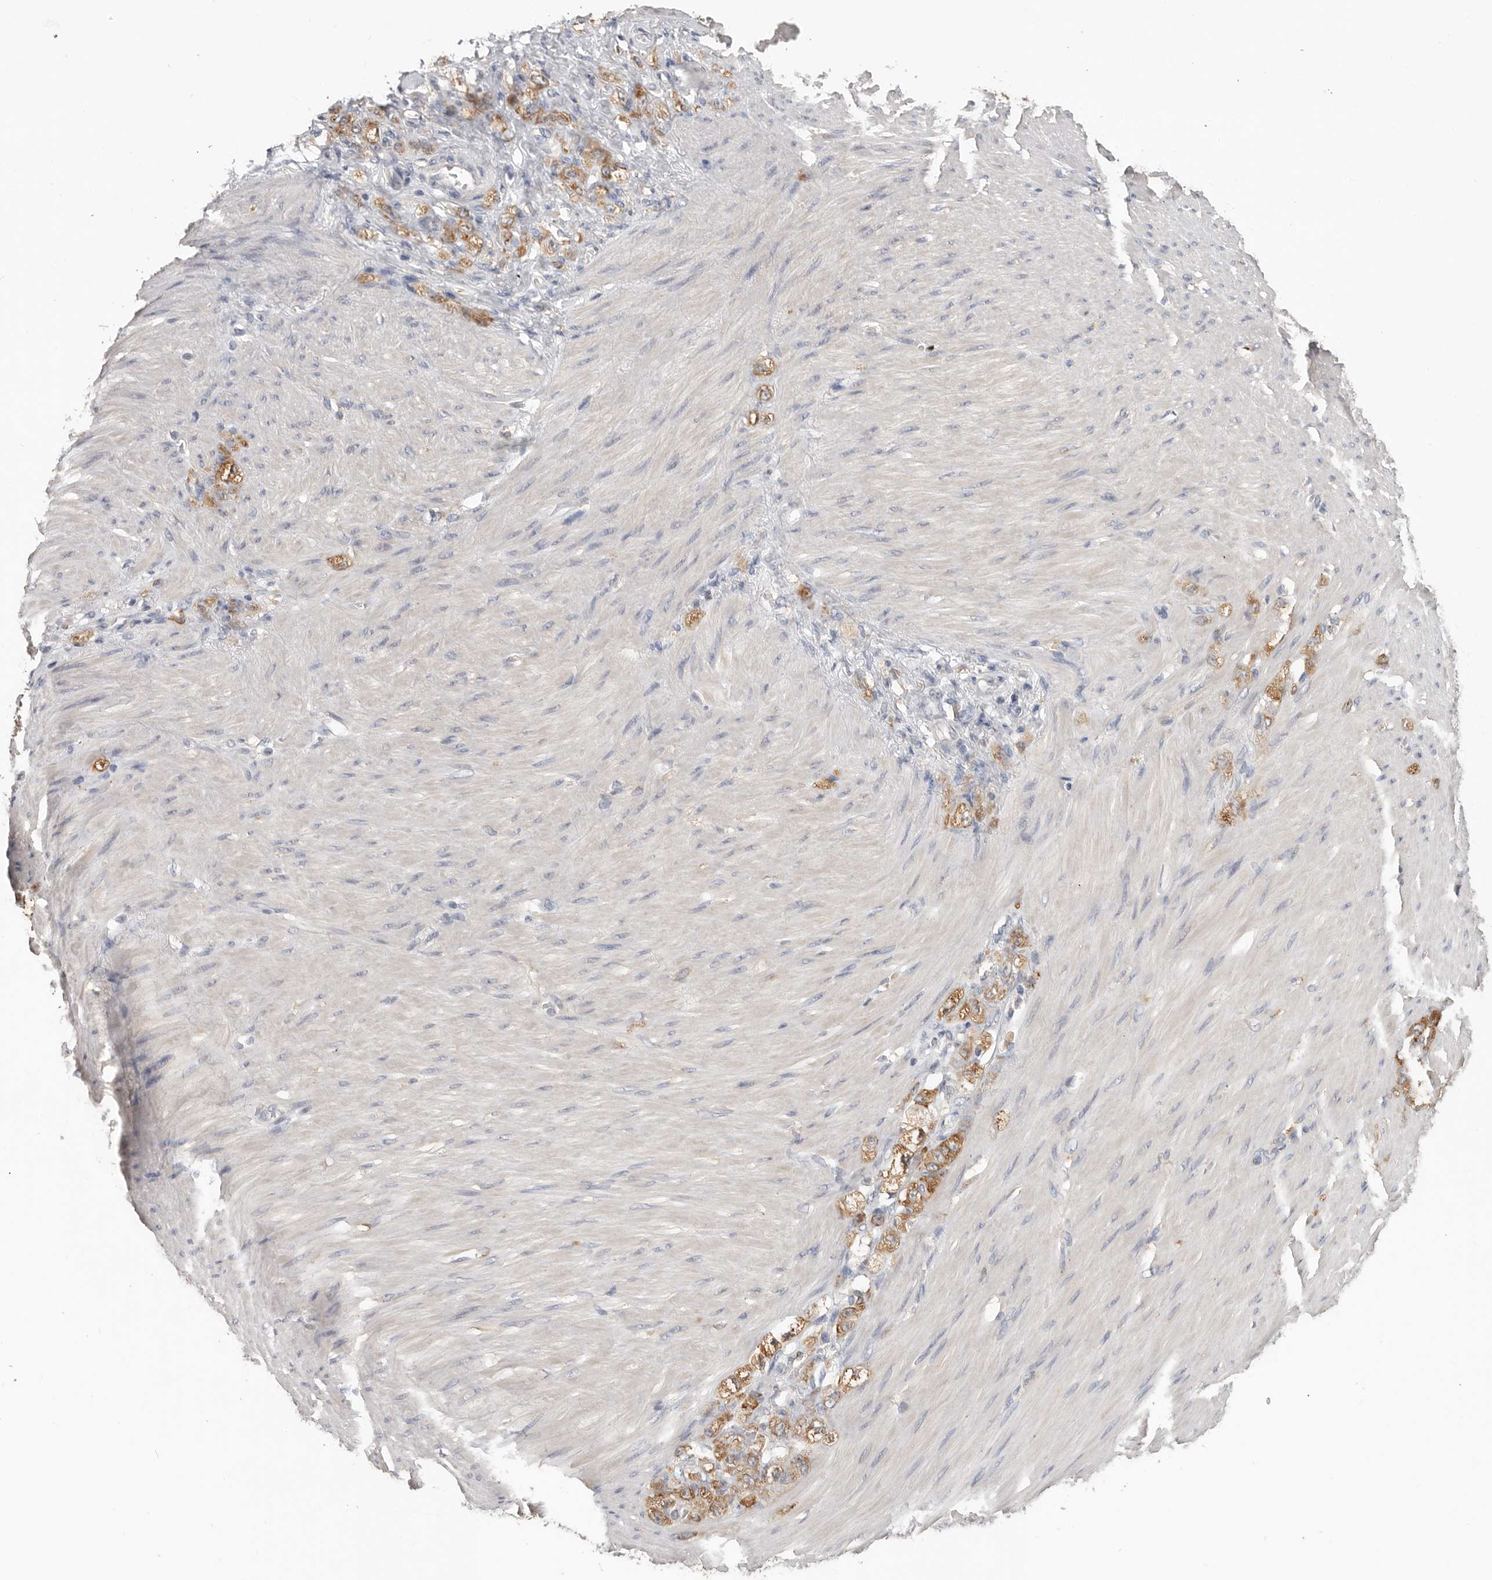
{"staining": {"intensity": "moderate", "quantity": ">75%", "location": "cytoplasmic/membranous"}, "tissue": "stomach cancer", "cell_type": "Tumor cells", "image_type": "cancer", "snomed": [{"axis": "morphology", "description": "Normal tissue, NOS"}, {"axis": "morphology", "description": "Adenocarcinoma, NOS"}, {"axis": "topography", "description": "Stomach"}], "caption": "Brown immunohistochemical staining in stomach adenocarcinoma demonstrates moderate cytoplasmic/membranous expression in approximately >75% of tumor cells.", "gene": "TFRC", "patient": {"sex": "male", "age": 82}}